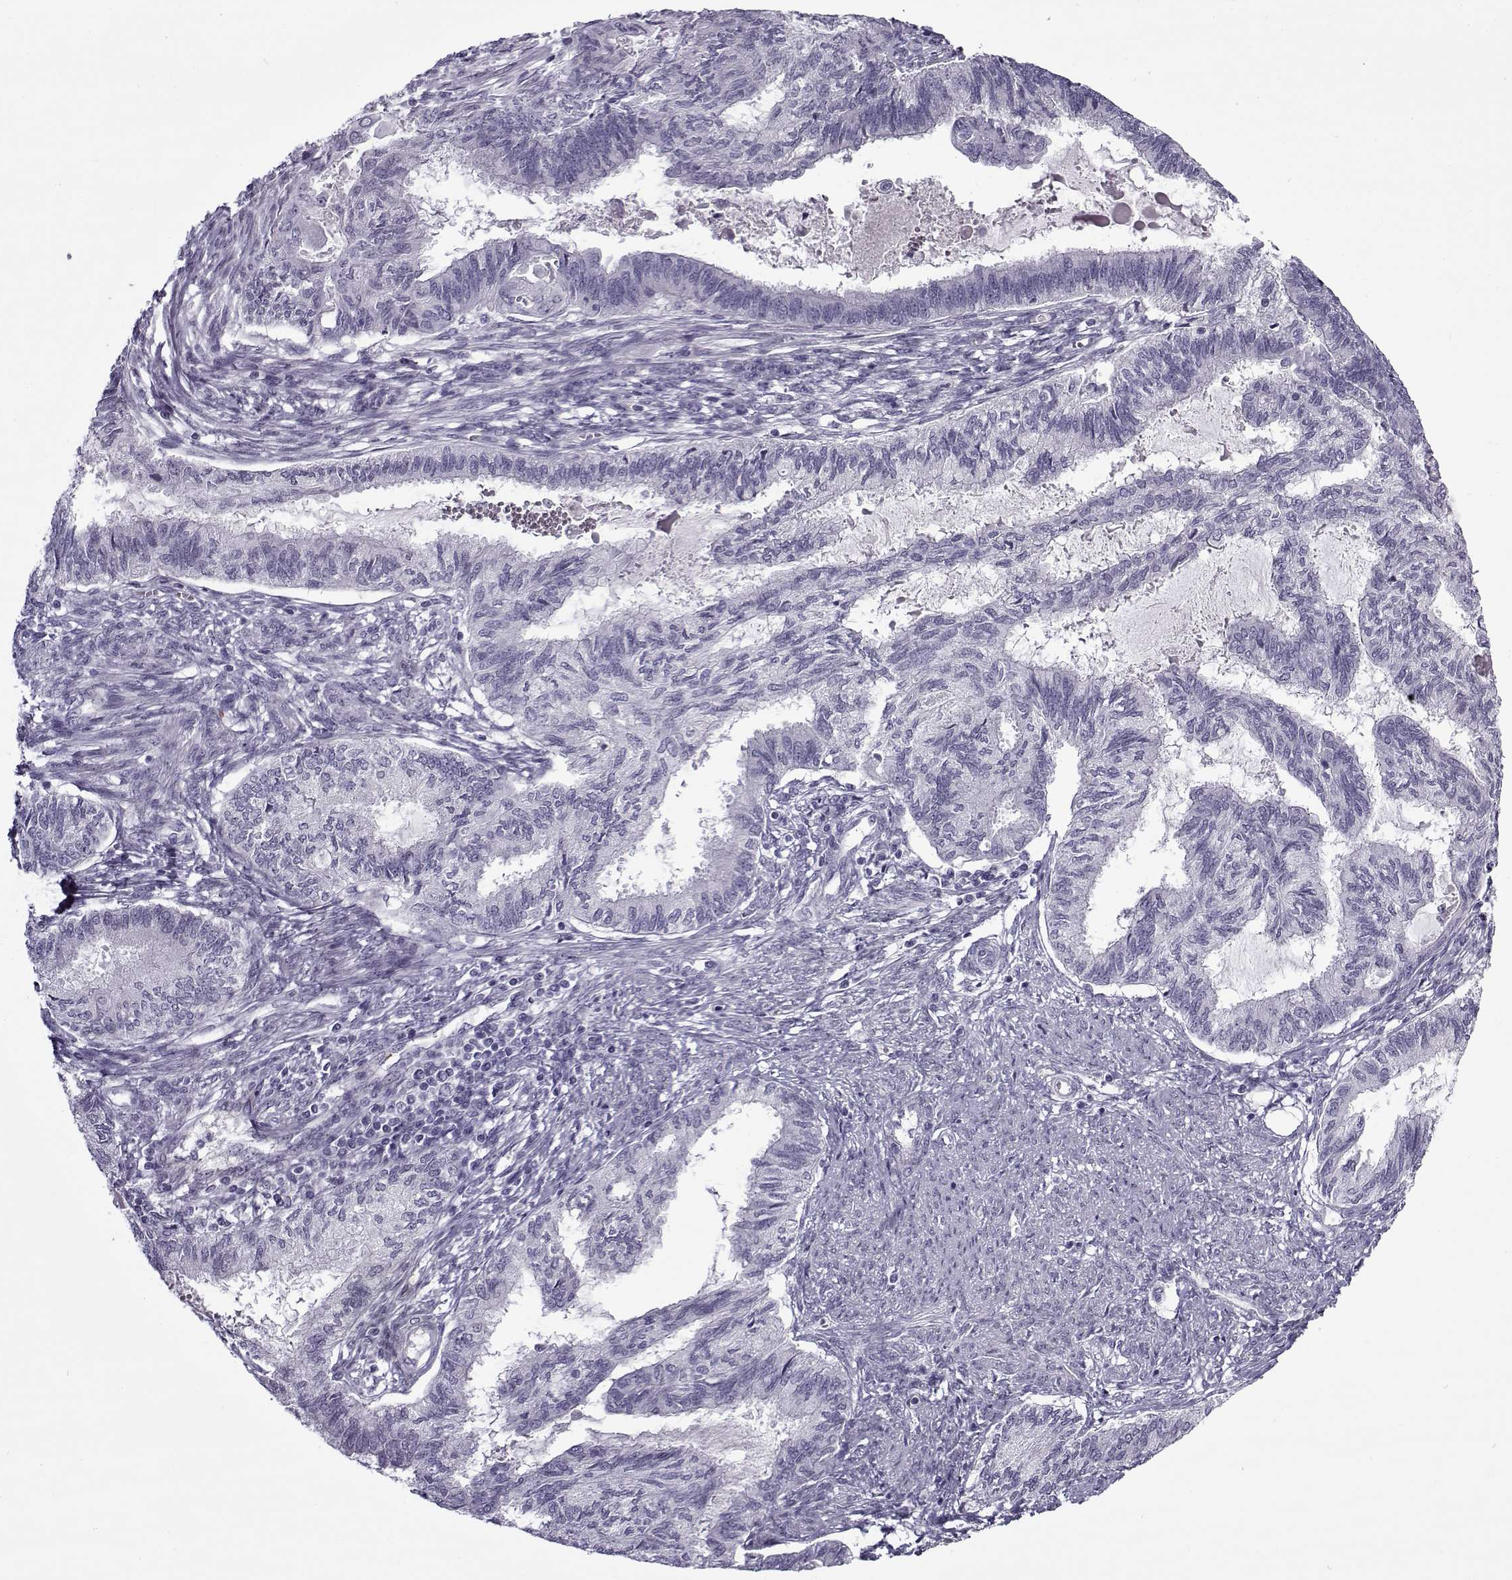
{"staining": {"intensity": "negative", "quantity": "none", "location": "none"}, "tissue": "endometrial cancer", "cell_type": "Tumor cells", "image_type": "cancer", "snomed": [{"axis": "morphology", "description": "Adenocarcinoma, NOS"}, {"axis": "topography", "description": "Endometrium"}], "caption": "Tumor cells show no significant staining in endometrial adenocarcinoma.", "gene": "SNCA", "patient": {"sex": "female", "age": 86}}